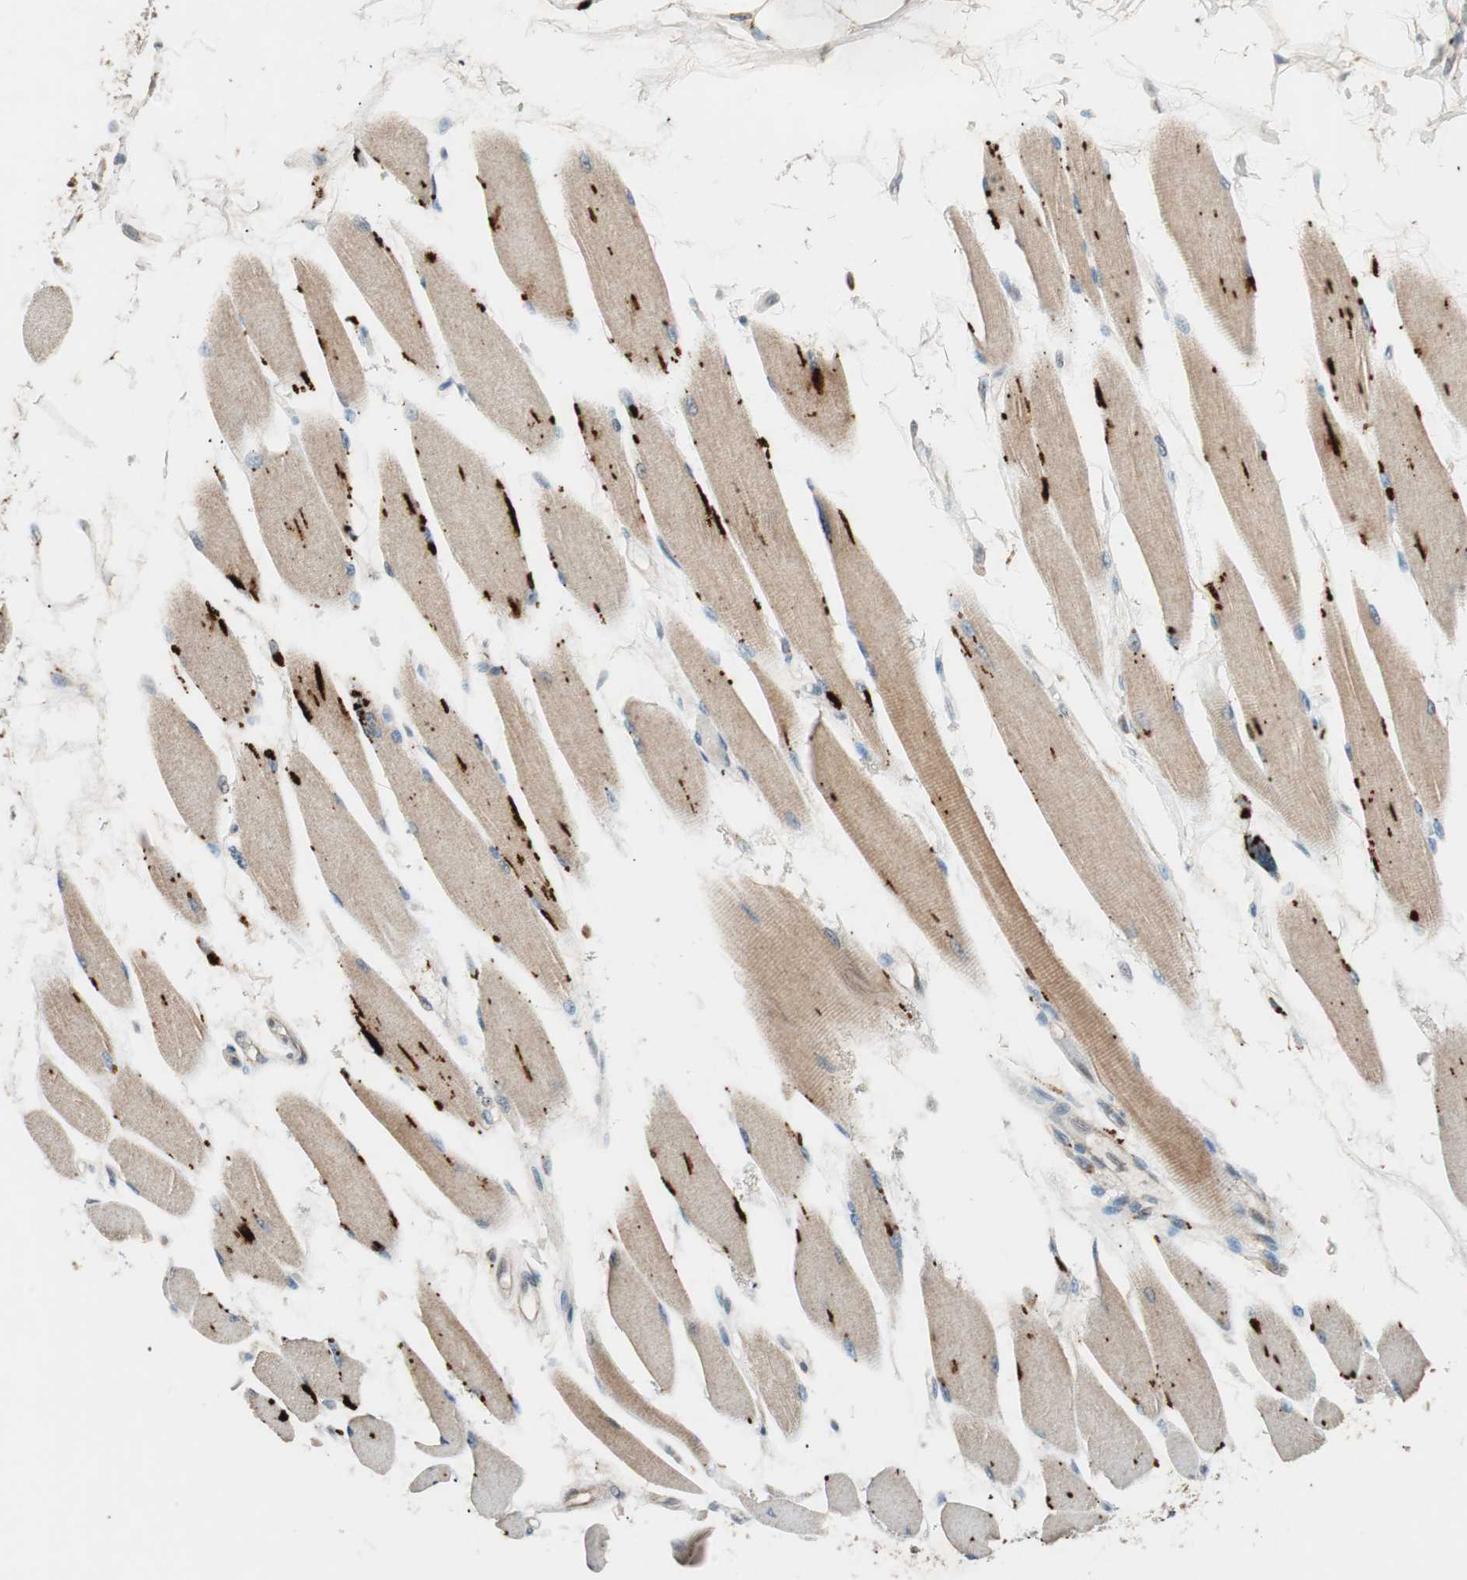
{"staining": {"intensity": "moderate", "quantity": "25%-75%", "location": "cytoplasmic/membranous"}, "tissue": "skeletal muscle", "cell_type": "Myocytes", "image_type": "normal", "snomed": [{"axis": "morphology", "description": "Normal tissue, NOS"}, {"axis": "topography", "description": "Skeletal muscle"}, {"axis": "topography", "description": "Peripheral nerve tissue"}], "caption": "High-magnification brightfield microscopy of unremarkable skeletal muscle stained with DAB (brown) and counterstained with hematoxylin (blue). myocytes exhibit moderate cytoplasmic/membranous staining is seen in approximately25%-75% of cells.", "gene": "GLB1", "patient": {"sex": "female", "age": 84}}